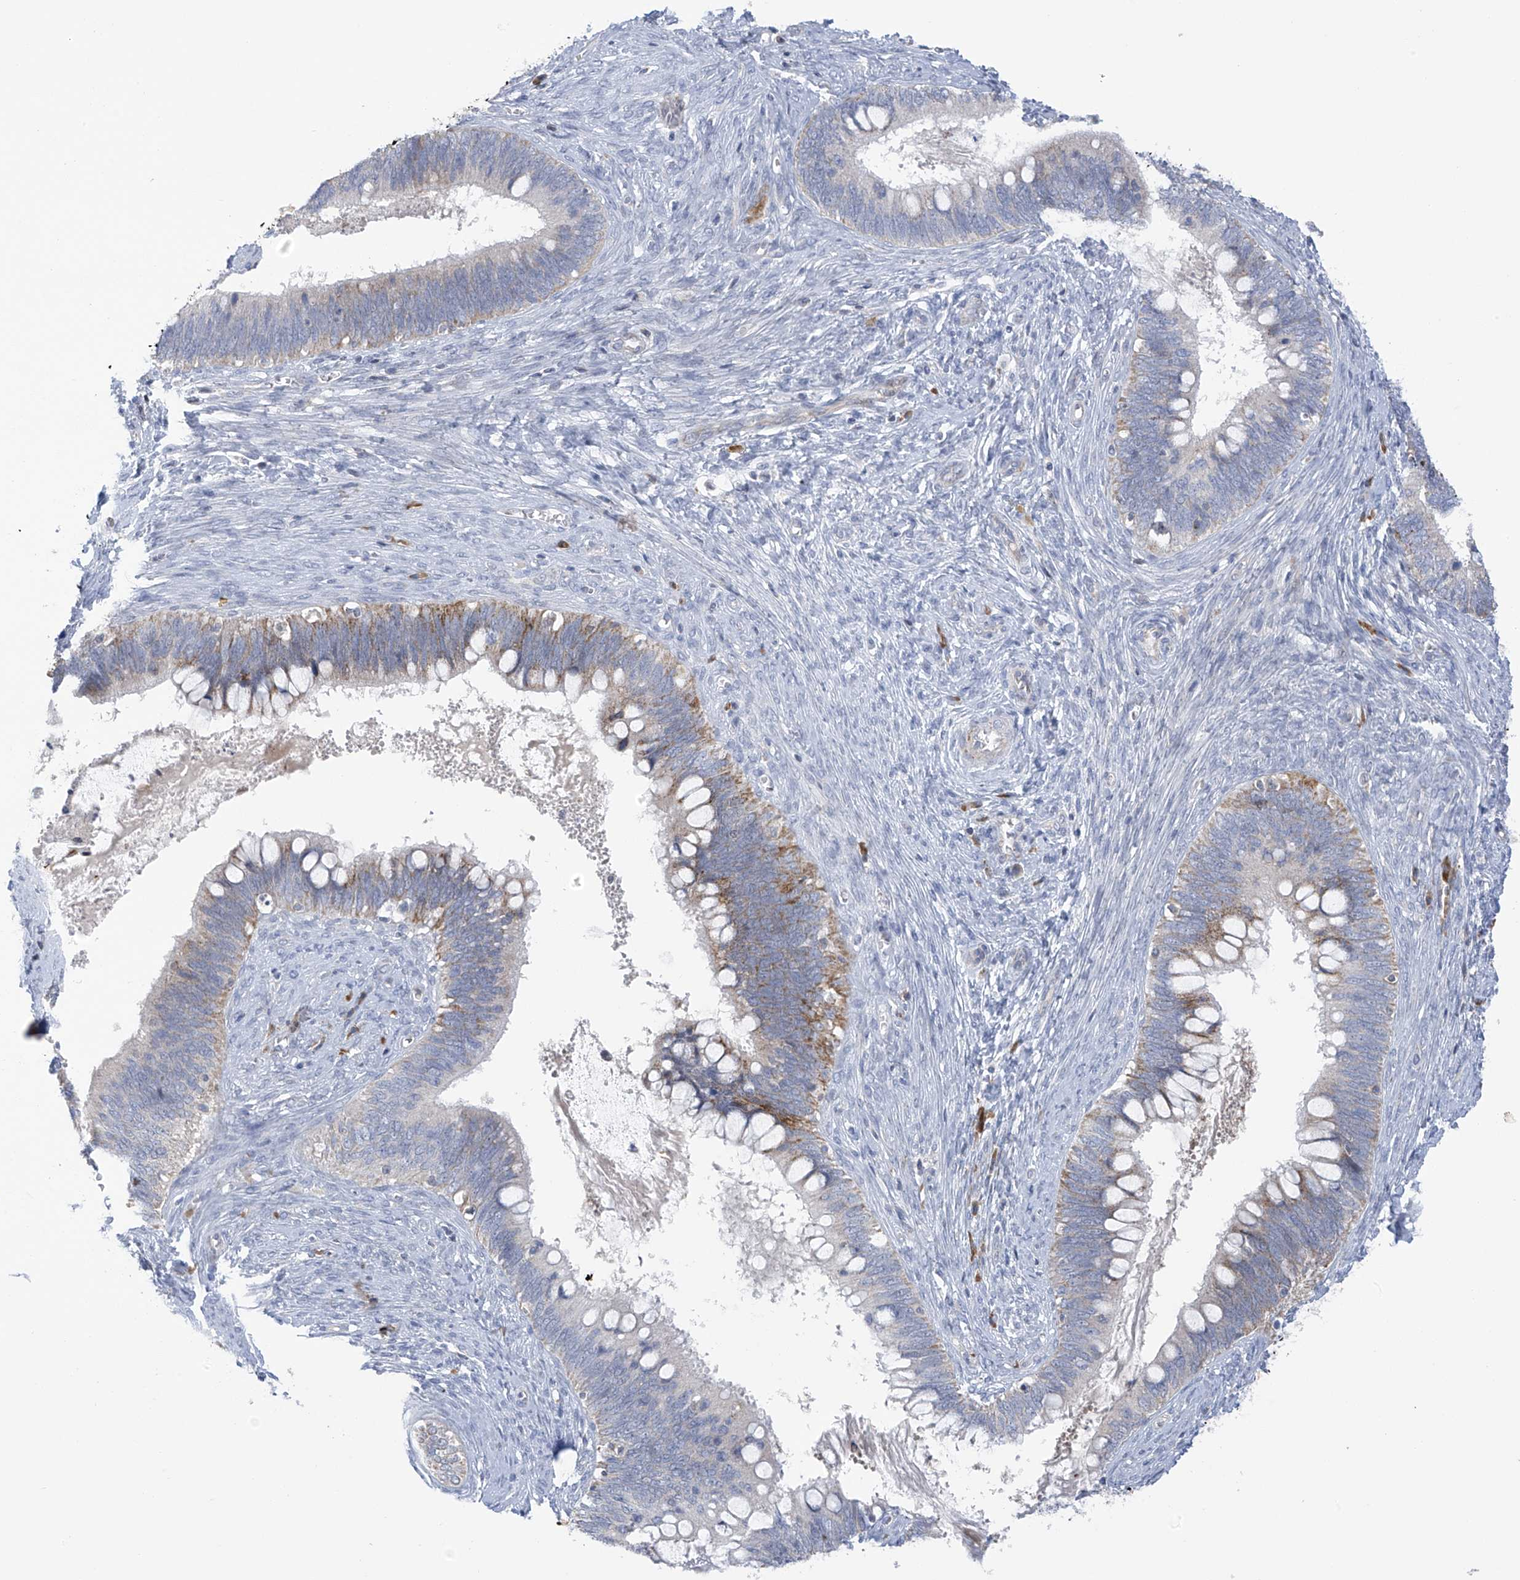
{"staining": {"intensity": "moderate", "quantity": "<25%", "location": "cytoplasmic/membranous"}, "tissue": "cervical cancer", "cell_type": "Tumor cells", "image_type": "cancer", "snomed": [{"axis": "morphology", "description": "Adenocarcinoma, NOS"}, {"axis": "topography", "description": "Cervix"}], "caption": "This is an image of immunohistochemistry (IHC) staining of cervical adenocarcinoma, which shows moderate expression in the cytoplasmic/membranous of tumor cells.", "gene": "SLCO4A1", "patient": {"sex": "female", "age": 42}}